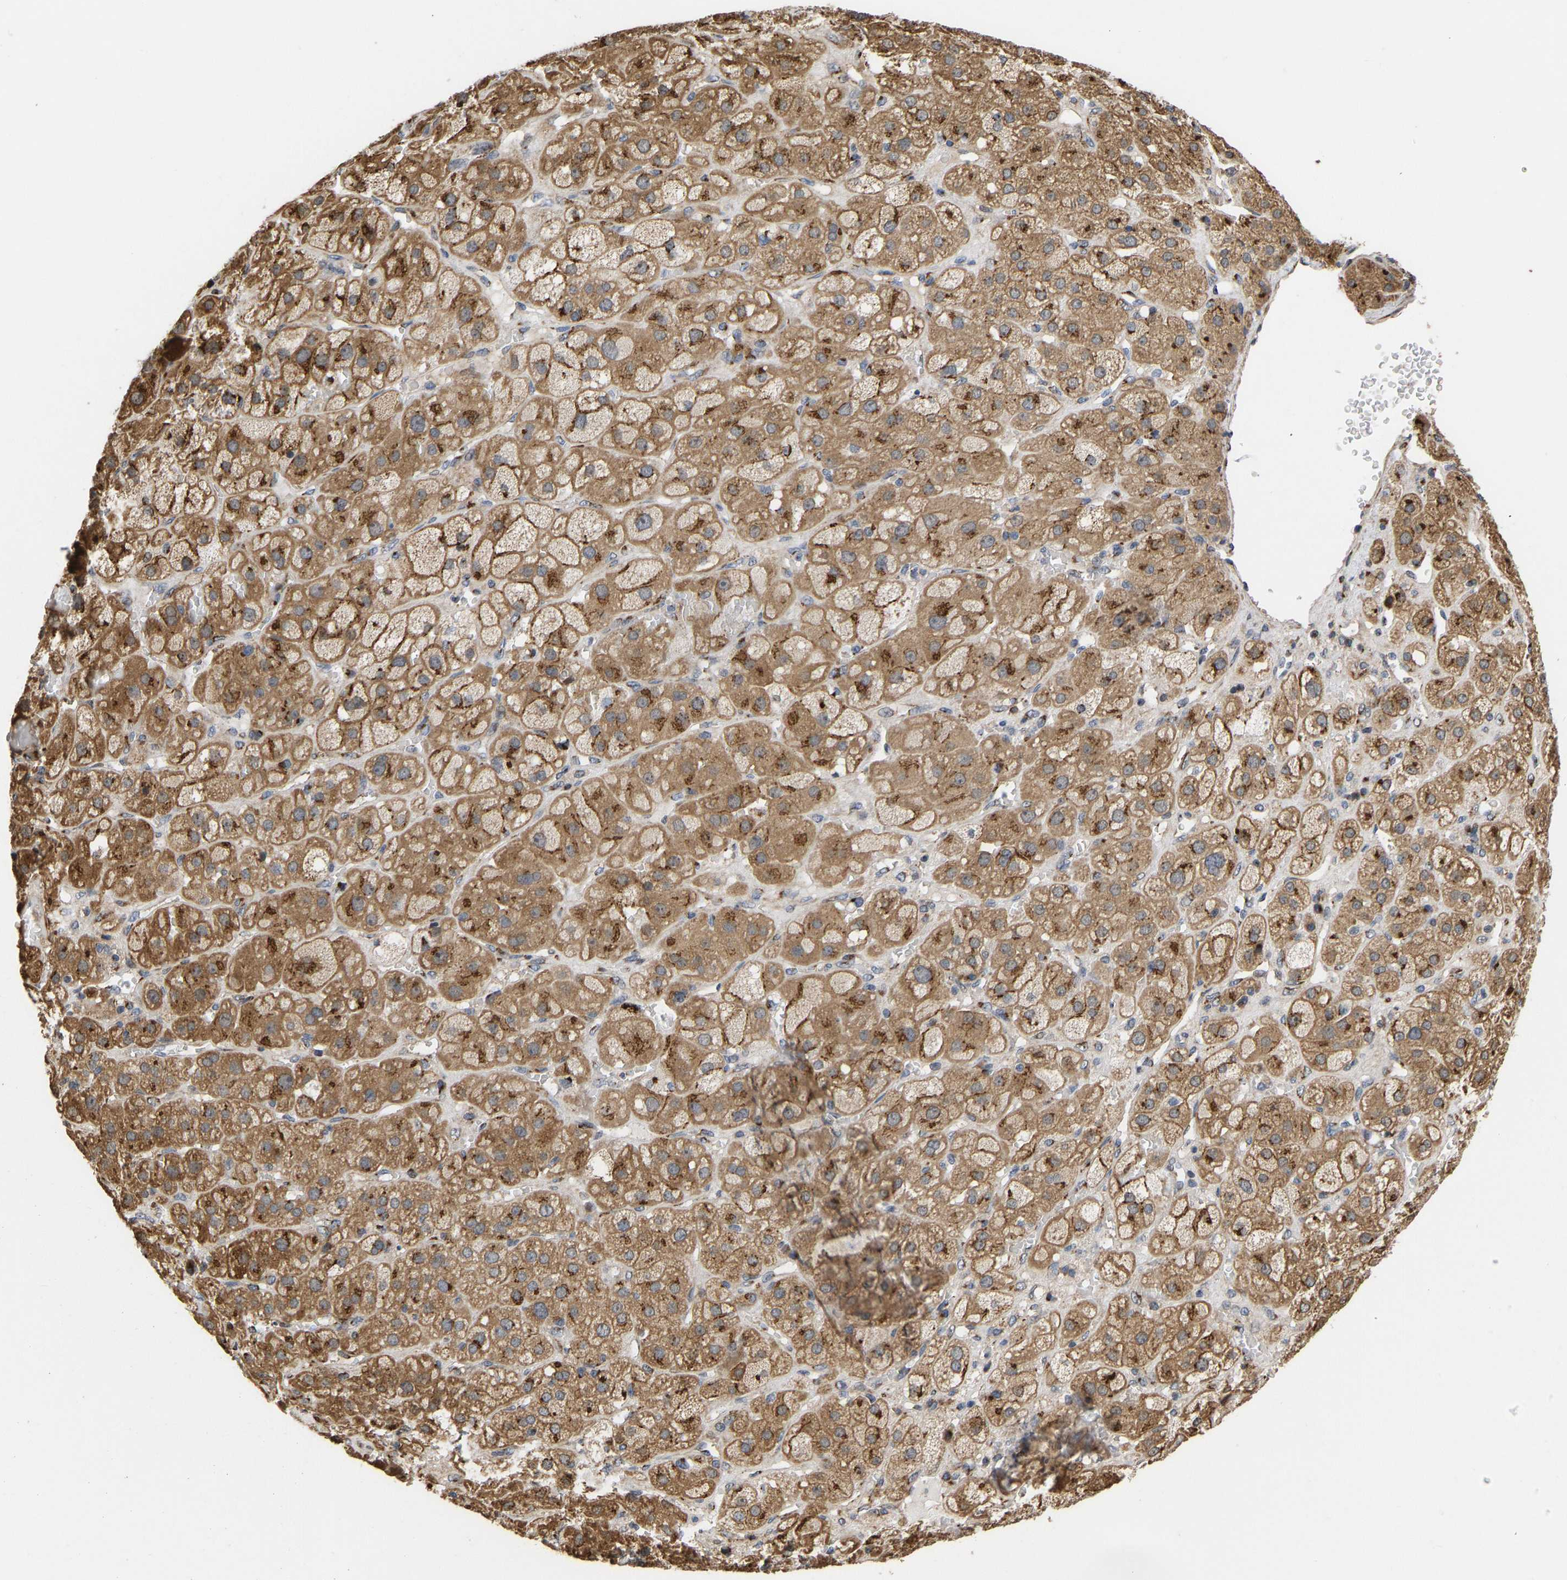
{"staining": {"intensity": "moderate", "quantity": ">75%", "location": "cytoplasmic/membranous"}, "tissue": "adrenal gland", "cell_type": "Glandular cells", "image_type": "normal", "snomed": [{"axis": "morphology", "description": "Normal tissue, NOS"}, {"axis": "topography", "description": "Adrenal gland"}], "caption": "DAB (3,3'-diaminobenzidine) immunohistochemical staining of benign adrenal gland shows moderate cytoplasmic/membranous protein positivity in approximately >75% of glandular cells. (IHC, brightfield microscopy, high magnification).", "gene": "YIPF4", "patient": {"sex": "female", "age": 47}}